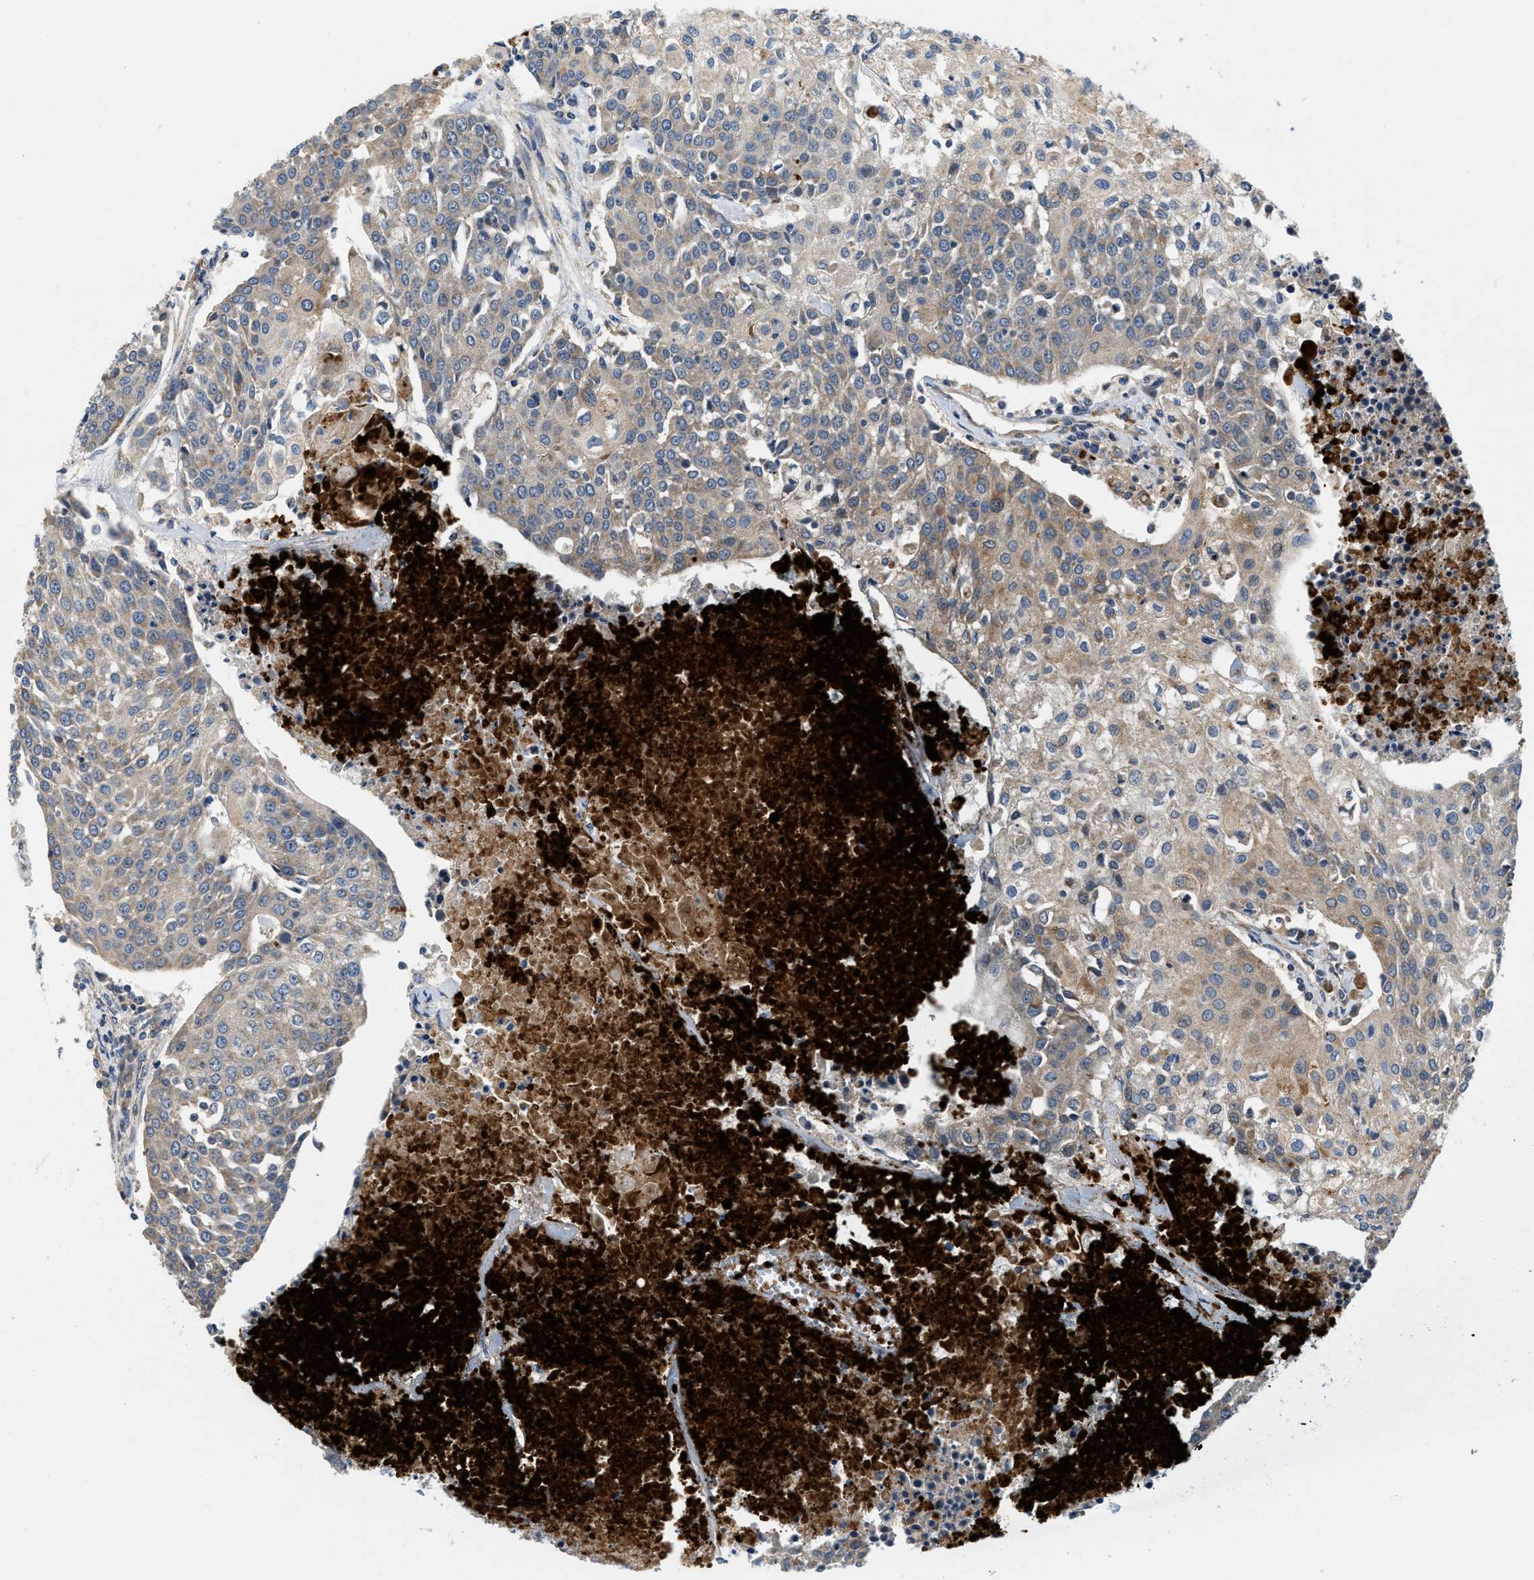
{"staining": {"intensity": "weak", "quantity": "<25%", "location": "cytoplasmic/membranous"}, "tissue": "urothelial cancer", "cell_type": "Tumor cells", "image_type": "cancer", "snomed": [{"axis": "morphology", "description": "Urothelial carcinoma, High grade"}, {"axis": "topography", "description": "Urinary bladder"}], "caption": "A micrograph of urothelial carcinoma (high-grade) stained for a protein shows no brown staining in tumor cells. (Brightfield microscopy of DAB (3,3'-diaminobenzidine) IHC at high magnification).", "gene": "ZNF599", "patient": {"sex": "female", "age": 85}}